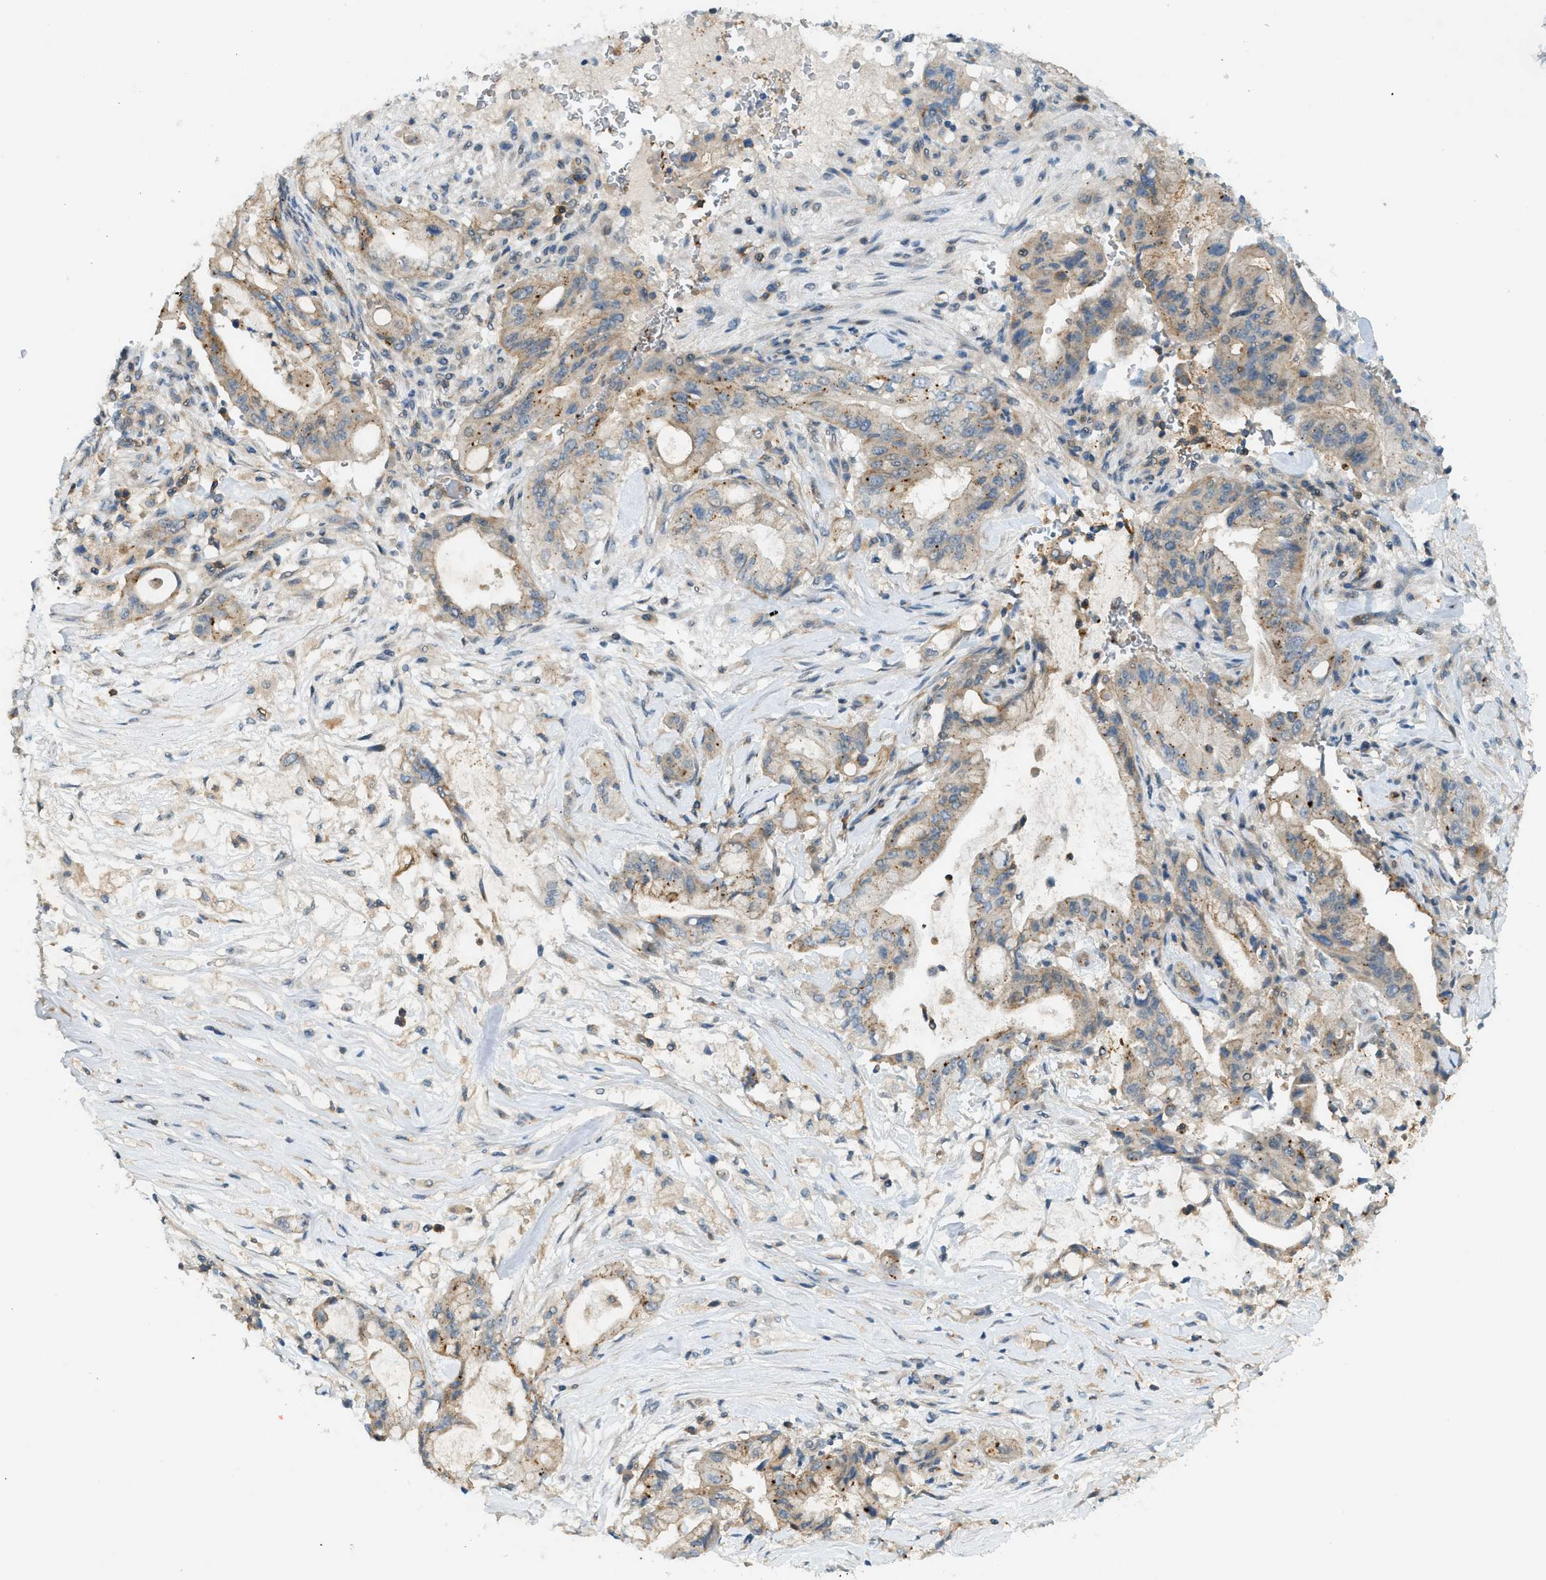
{"staining": {"intensity": "weak", "quantity": ">75%", "location": "cytoplasmic/membranous"}, "tissue": "pancreatic cancer", "cell_type": "Tumor cells", "image_type": "cancer", "snomed": [{"axis": "morphology", "description": "Adenocarcinoma, NOS"}, {"axis": "topography", "description": "Pancreas"}], "caption": "This is an image of IHC staining of pancreatic cancer, which shows weak positivity in the cytoplasmic/membranous of tumor cells.", "gene": "GRK6", "patient": {"sex": "female", "age": 73}}